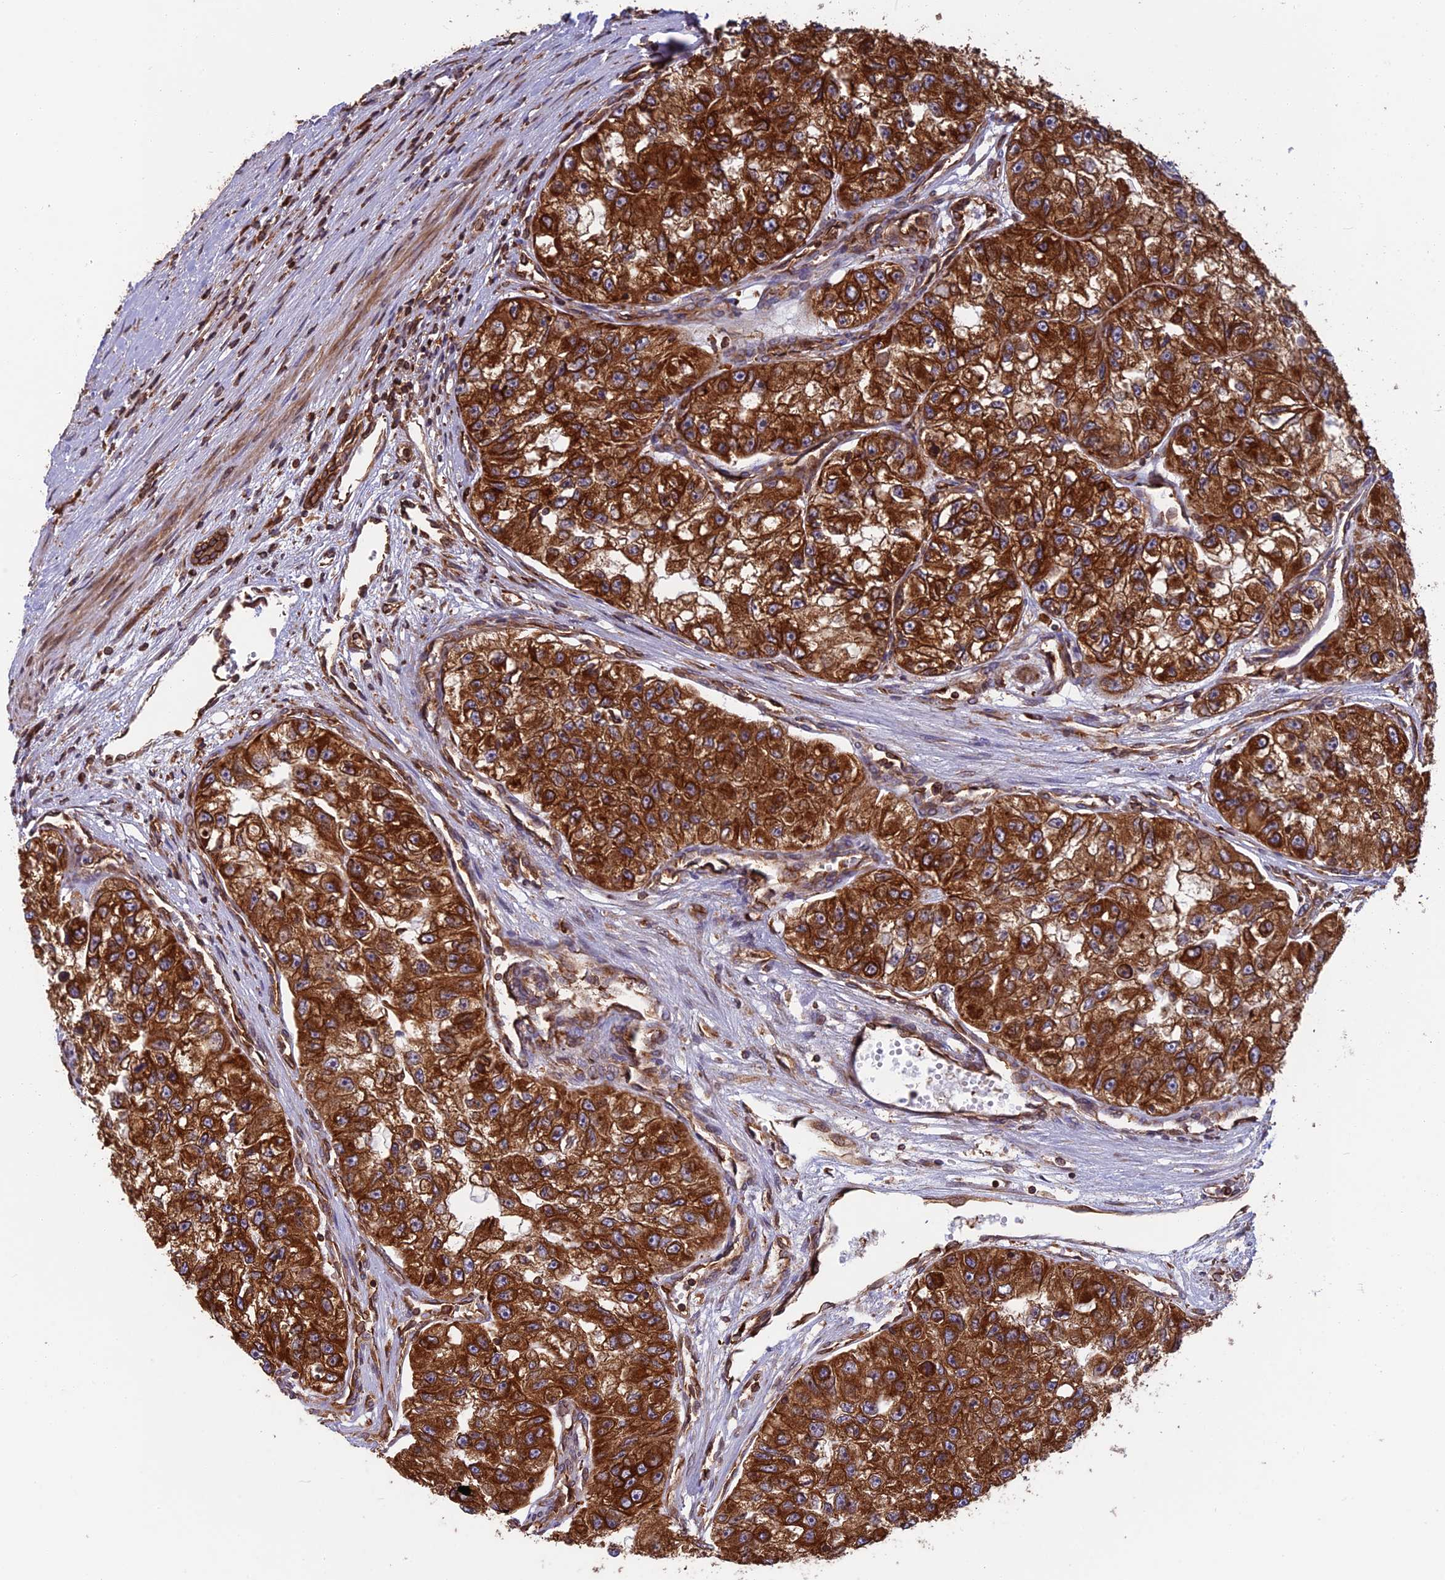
{"staining": {"intensity": "strong", "quantity": ">75%", "location": "cytoplasmic/membranous"}, "tissue": "renal cancer", "cell_type": "Tumor cells", "image_type": "cancer", "snomed": [{"axis": "morphology", "description": "Adenocarcinoma, NOS"}, {"axis": "topography", "description": "Kidney"}], "caption": "The image exhibits immunohistochemical staining of renal cancer (adenocarcinoma). There is strong cytoplasmic/membranous positivity is seen in approximately >75% of tumor cells.", "gene": "WDR1", "patient": {"sex": "male", "age": 63}}